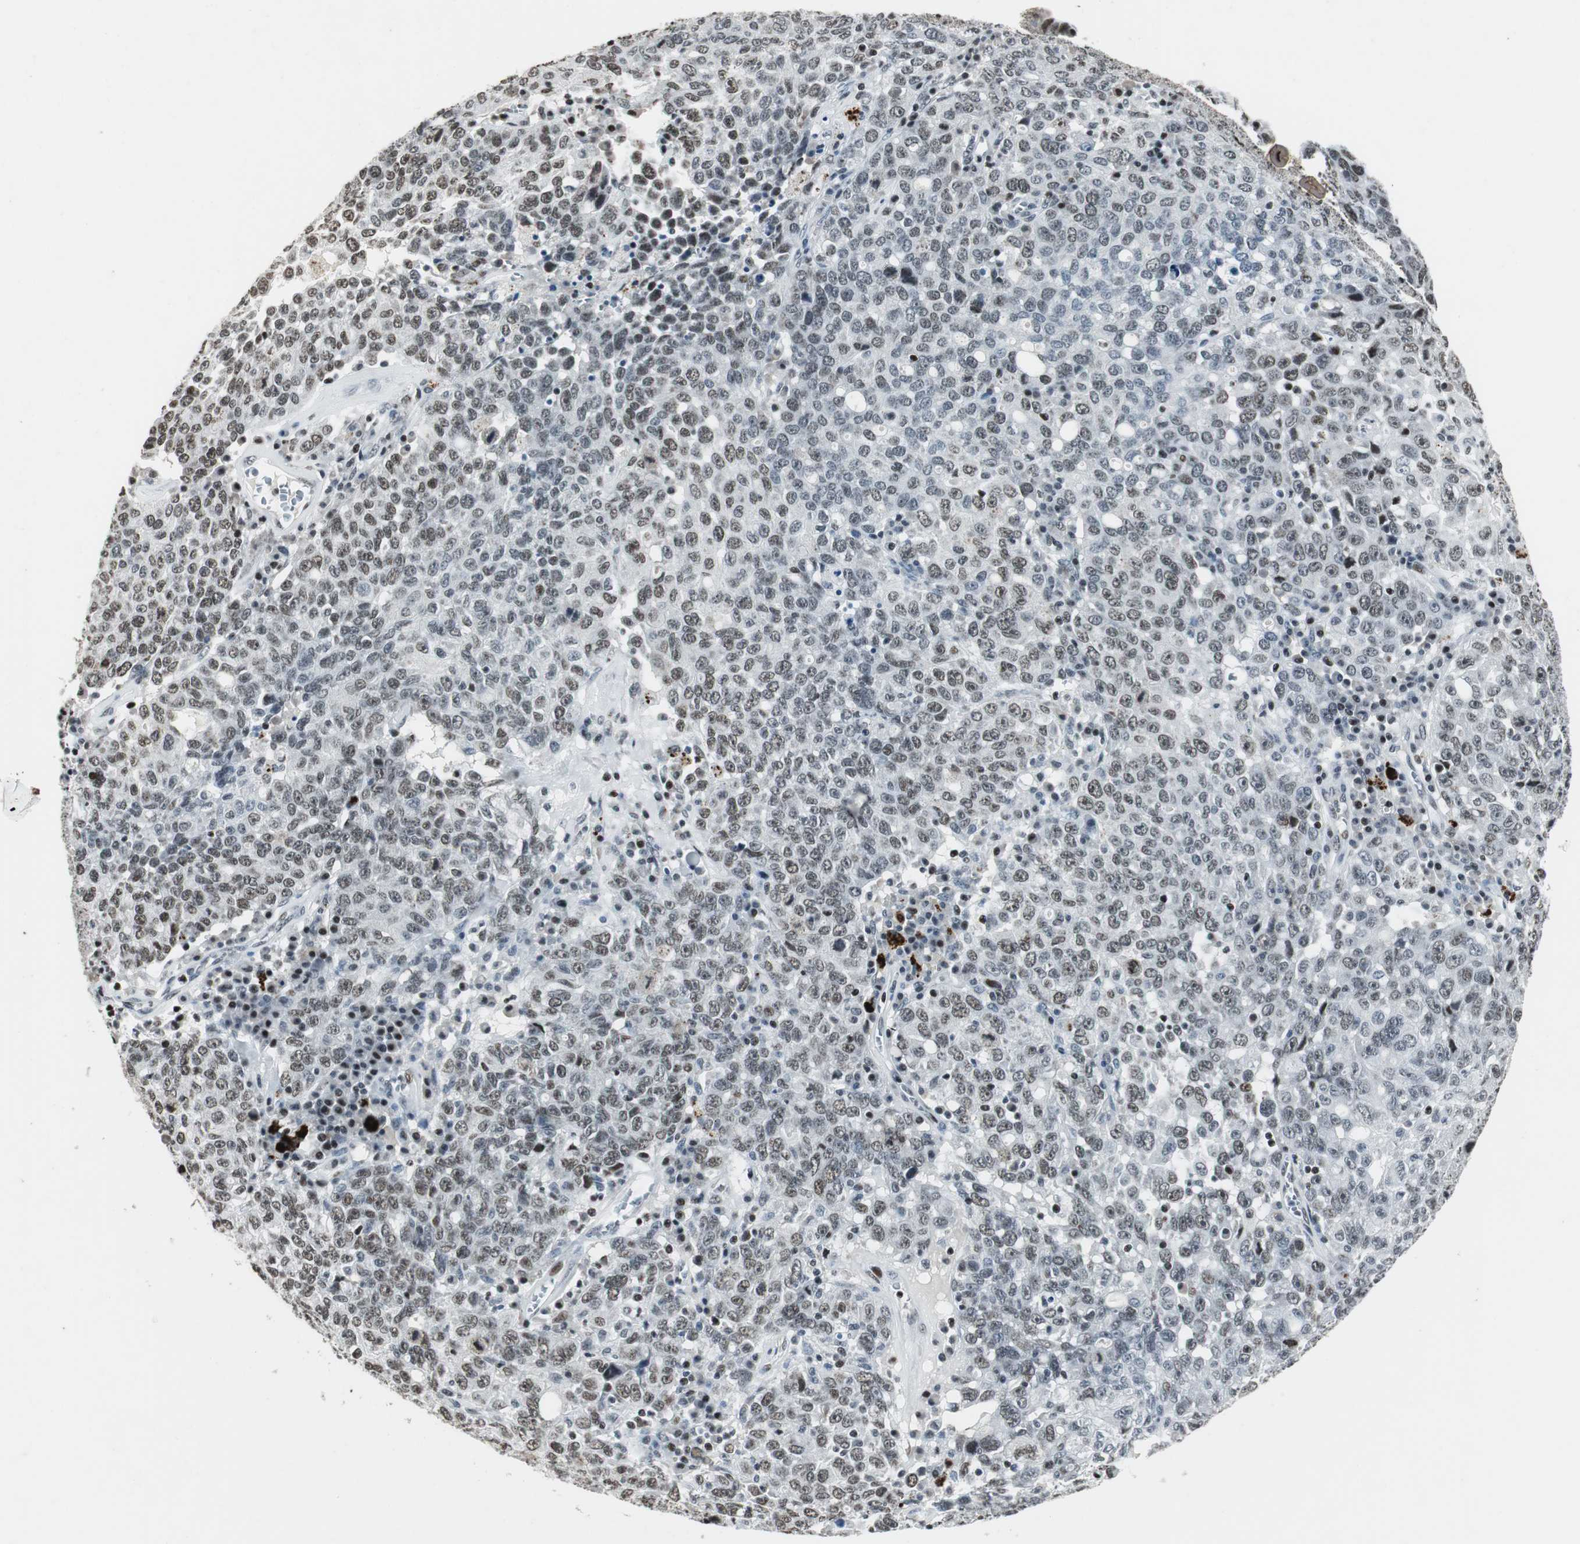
{"staining": {"intensity": "weak", "quantity": "25%-75%", "location": "nuclear"}, "tissue": "ovarian cancer", "cell_type": "Tumor cells", "image_type": "cancer", "snomed": [{"axis": "morphology", "description": "Carcinoma, endometroid"}, {"axis": "topography", "description": "Ovary"}], "caption": "The histopathology image exhibits staining of endometroid carcinoma (ovarian), revealing weak nuclear protein staining (brown color) within tumor cells.", "gene": "RBBP4", "patient": {"sex": "female", "age": 62}}